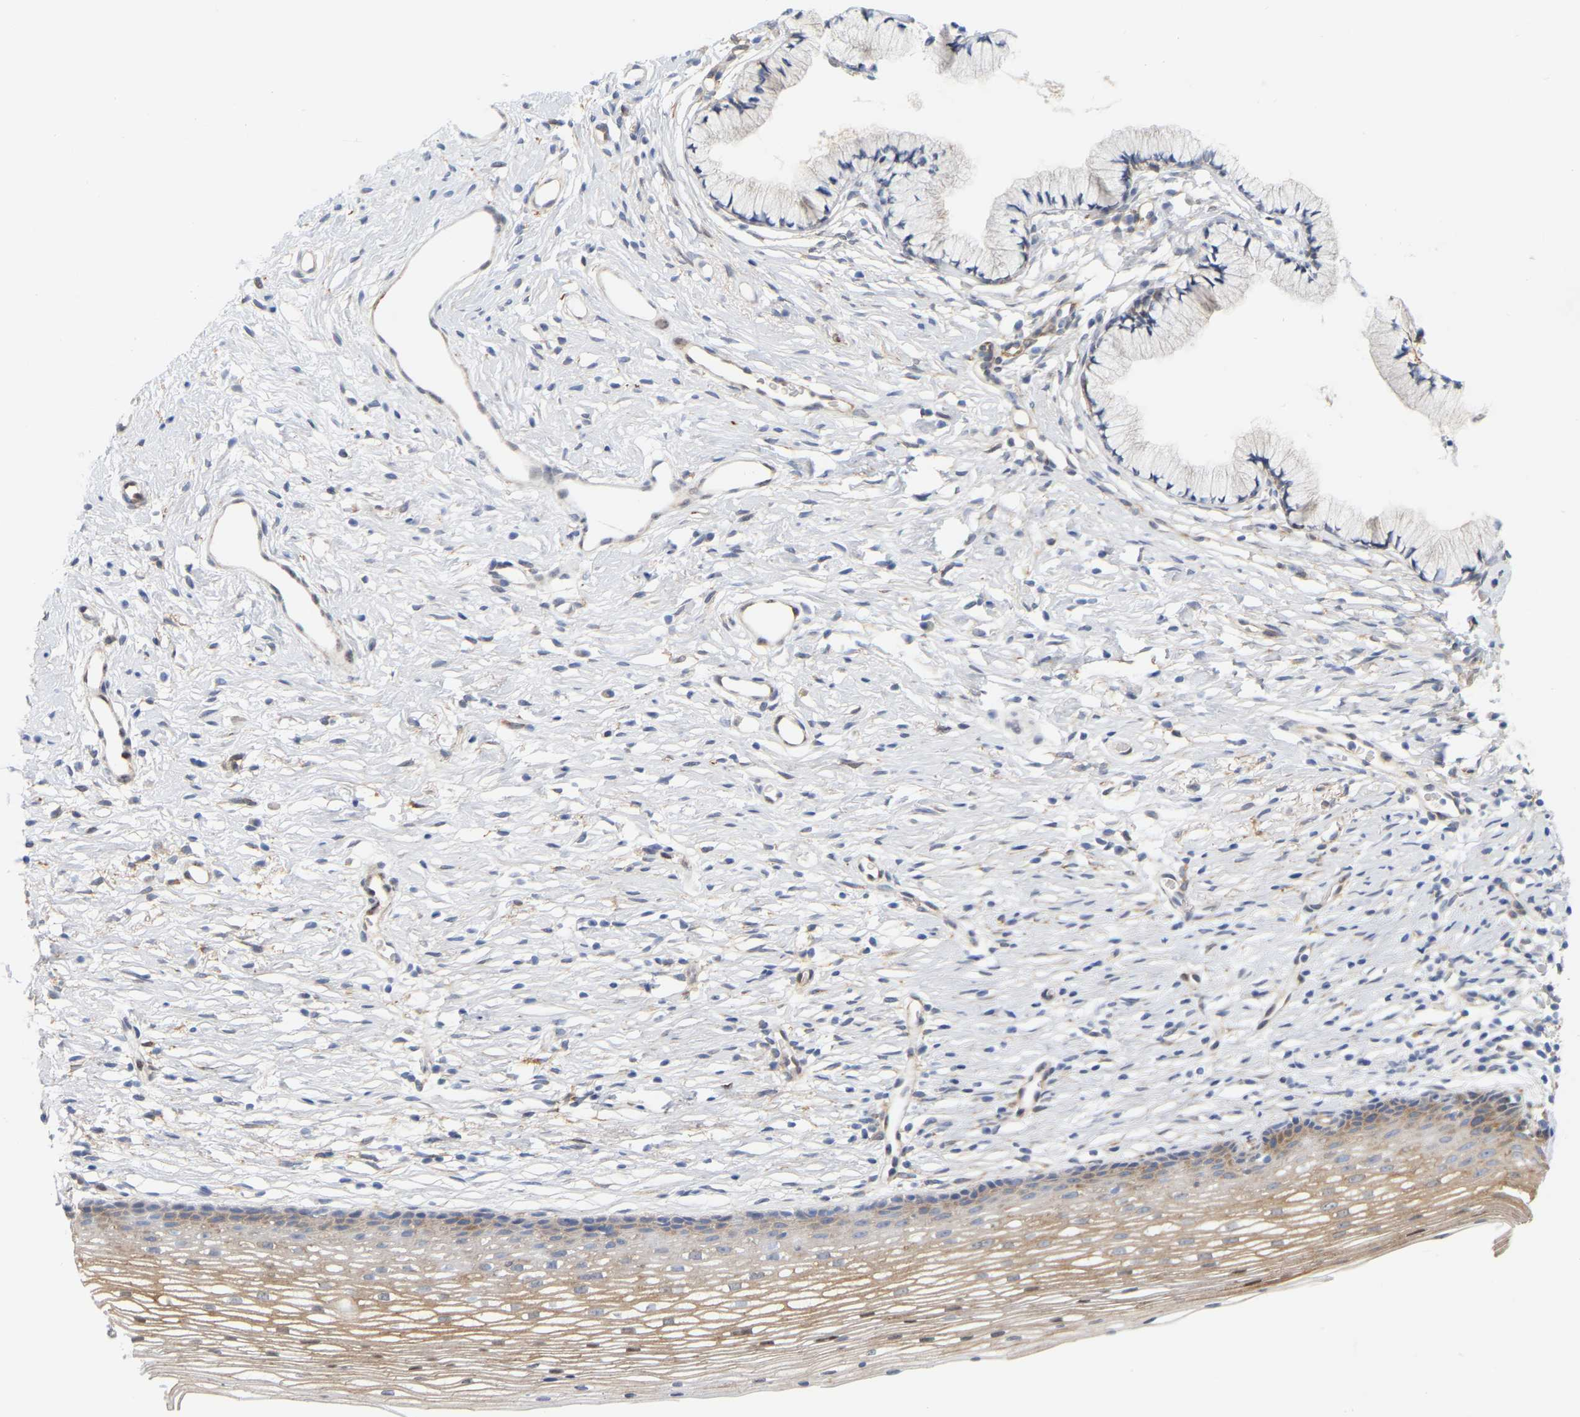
{"staining": {"intensity": "negative", "quantity": "none", "location": "none"}, "tissue": "cervix", "cell_type": "Glandular cells", "image_type": "normal", "snomed": [{"axis": "morphology", "description": "Normal tissue, NOS"}, {"axis": "topography", "description": "Cervix"}], "caption": "IHC micrograph of normal cervix: human cervix stained with DAB exhibits no significant protein positivity in glandular cells.", "gene": "RAPH1", "patient": {"sex": "female", "age": 77}}